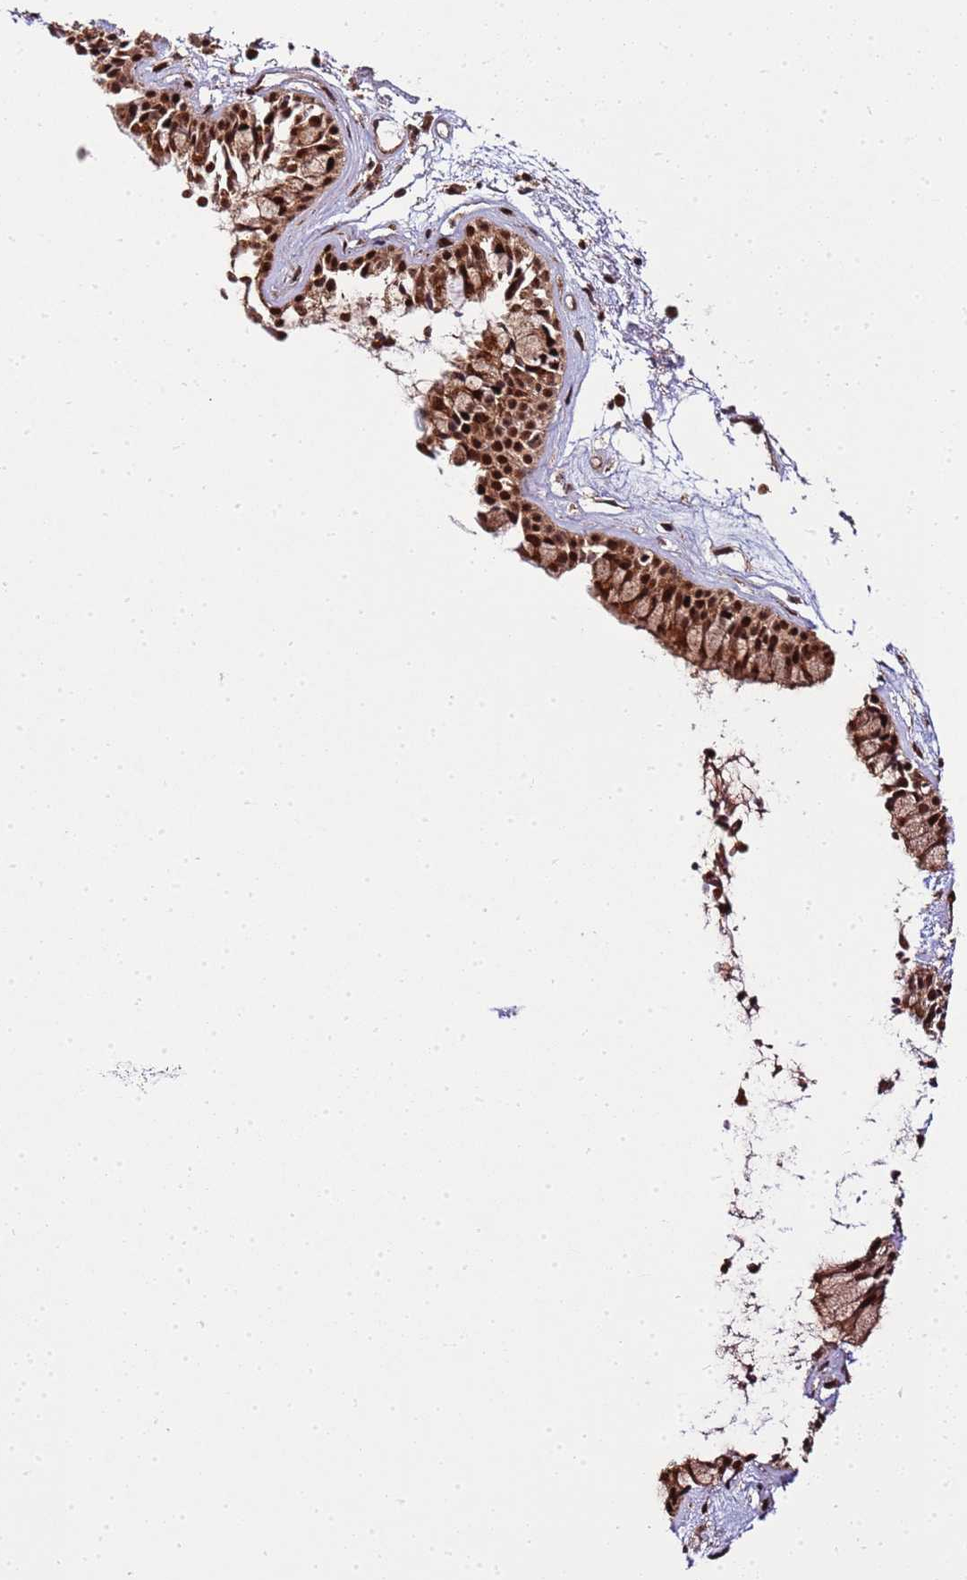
{"staining": {"intensity": "strong", "quantity": ">75%", "location": "cytoplasmic/membranous,nuclear"}, "tissue": "nasopharynx", "cell_type": "Respiratory epithelial cells", "image_type": "normal", "snomed": [{"axis": "morphology", "description": "Normal tissue, NOS"}, {"axis": "topography", "description": "Nasopharynx"}], "caption": "The immunohistochemical stain shows strong cytoplasmic/membranous,nuclear expression in respiratory epithelial cells of benign nasopharynx. Nuclei are stained in blue.", "gene": "PEX14", "patient": {"sex": "male", "age": 82}}